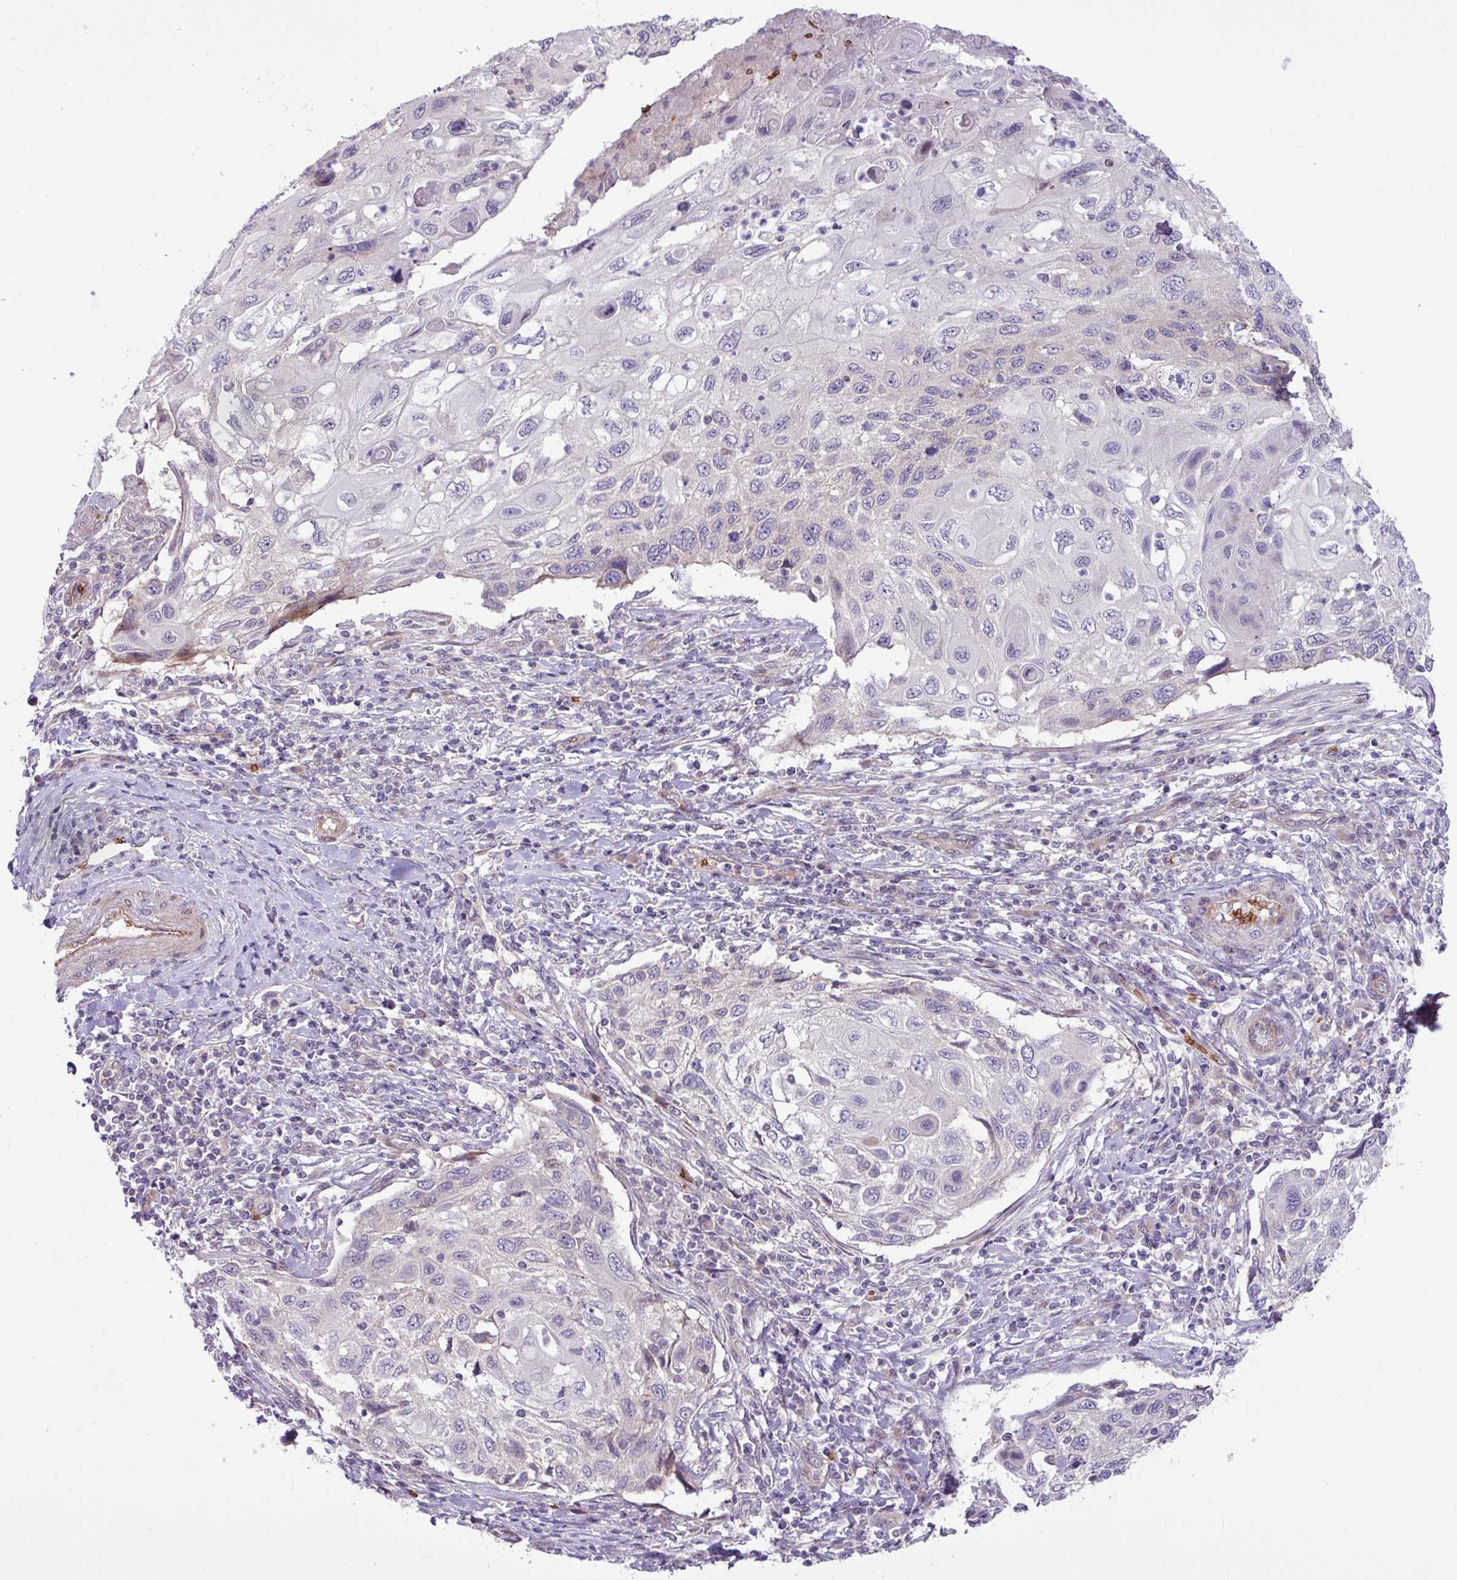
{"staining": {"intensity": "negative", "quantity": "none", "location": "none"}, "tissue": "cervical cancer", "cell_type": "Tumor cells", "image_type": "cancer", "snomed": [{"axis": "morphology", "description": "Squamous cell carcinoma, NOS"}, {"axis": "topography", "description": "Cervix"}], "caption": "High magnification brightfield microscopy of cervical cancer (squamous cell carcinoma) stained with DAB (brown) and counterstained with hematoxylin (blue): tumor cells show no significant positivity.", "gene": "RAD21L1", "patient": {"sex": "female", "age": 70}}